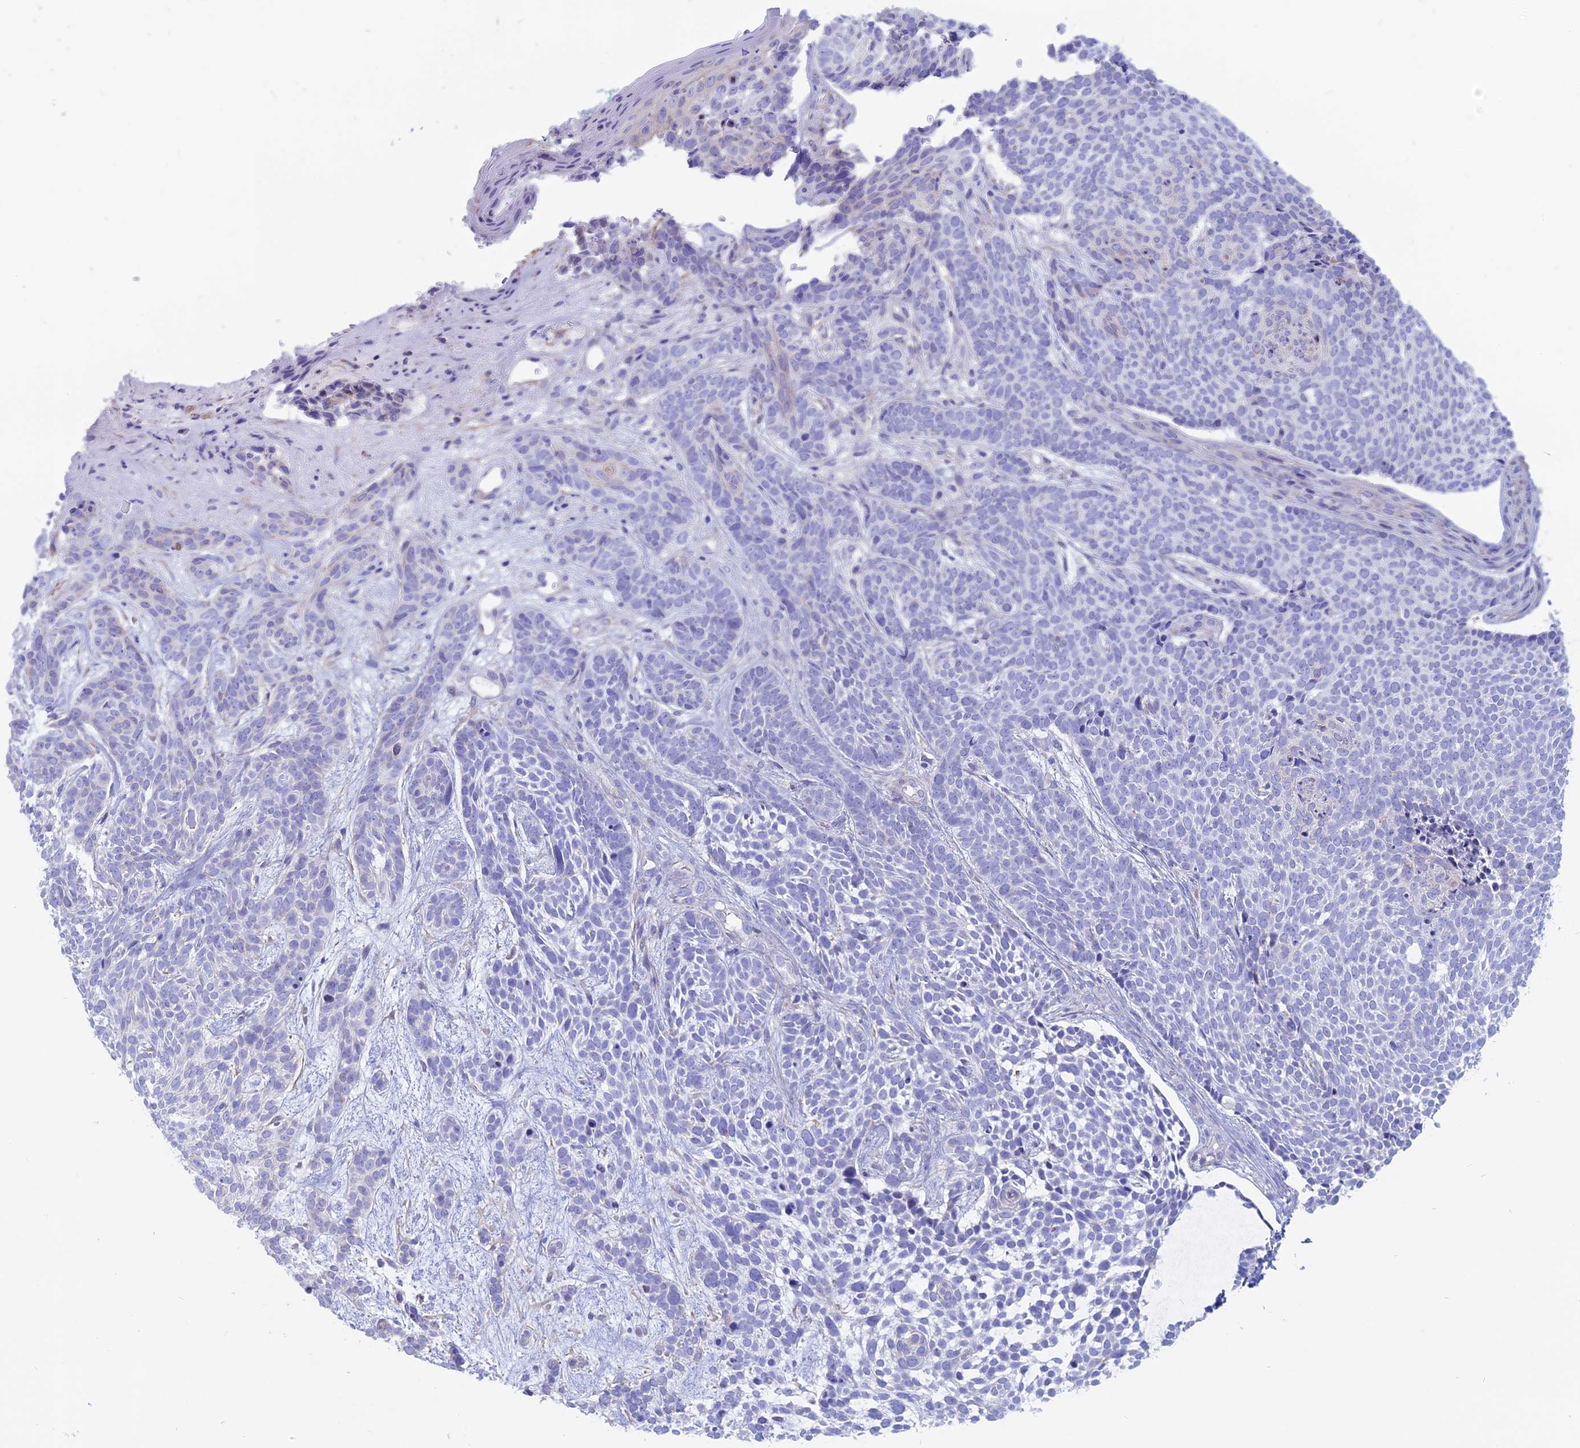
{"staining": {"intensity": "negative", "quantity": "none", "location": "none"}, "tissue": "skin cancer", "cell_type": "Tumor cells", "image_type": "cancer", "snomed": [{"axis": "morphology", "description": "Basal cell carcinoma"}, {"axis": "topography", "description": "Skin"}], "caption": "Photomicrograph shows no significant protein staining in tumor cells of skin basal cell carcinoma.", "gene": "OR2AE1", "patient": {"sex": "male", "age": 71}}